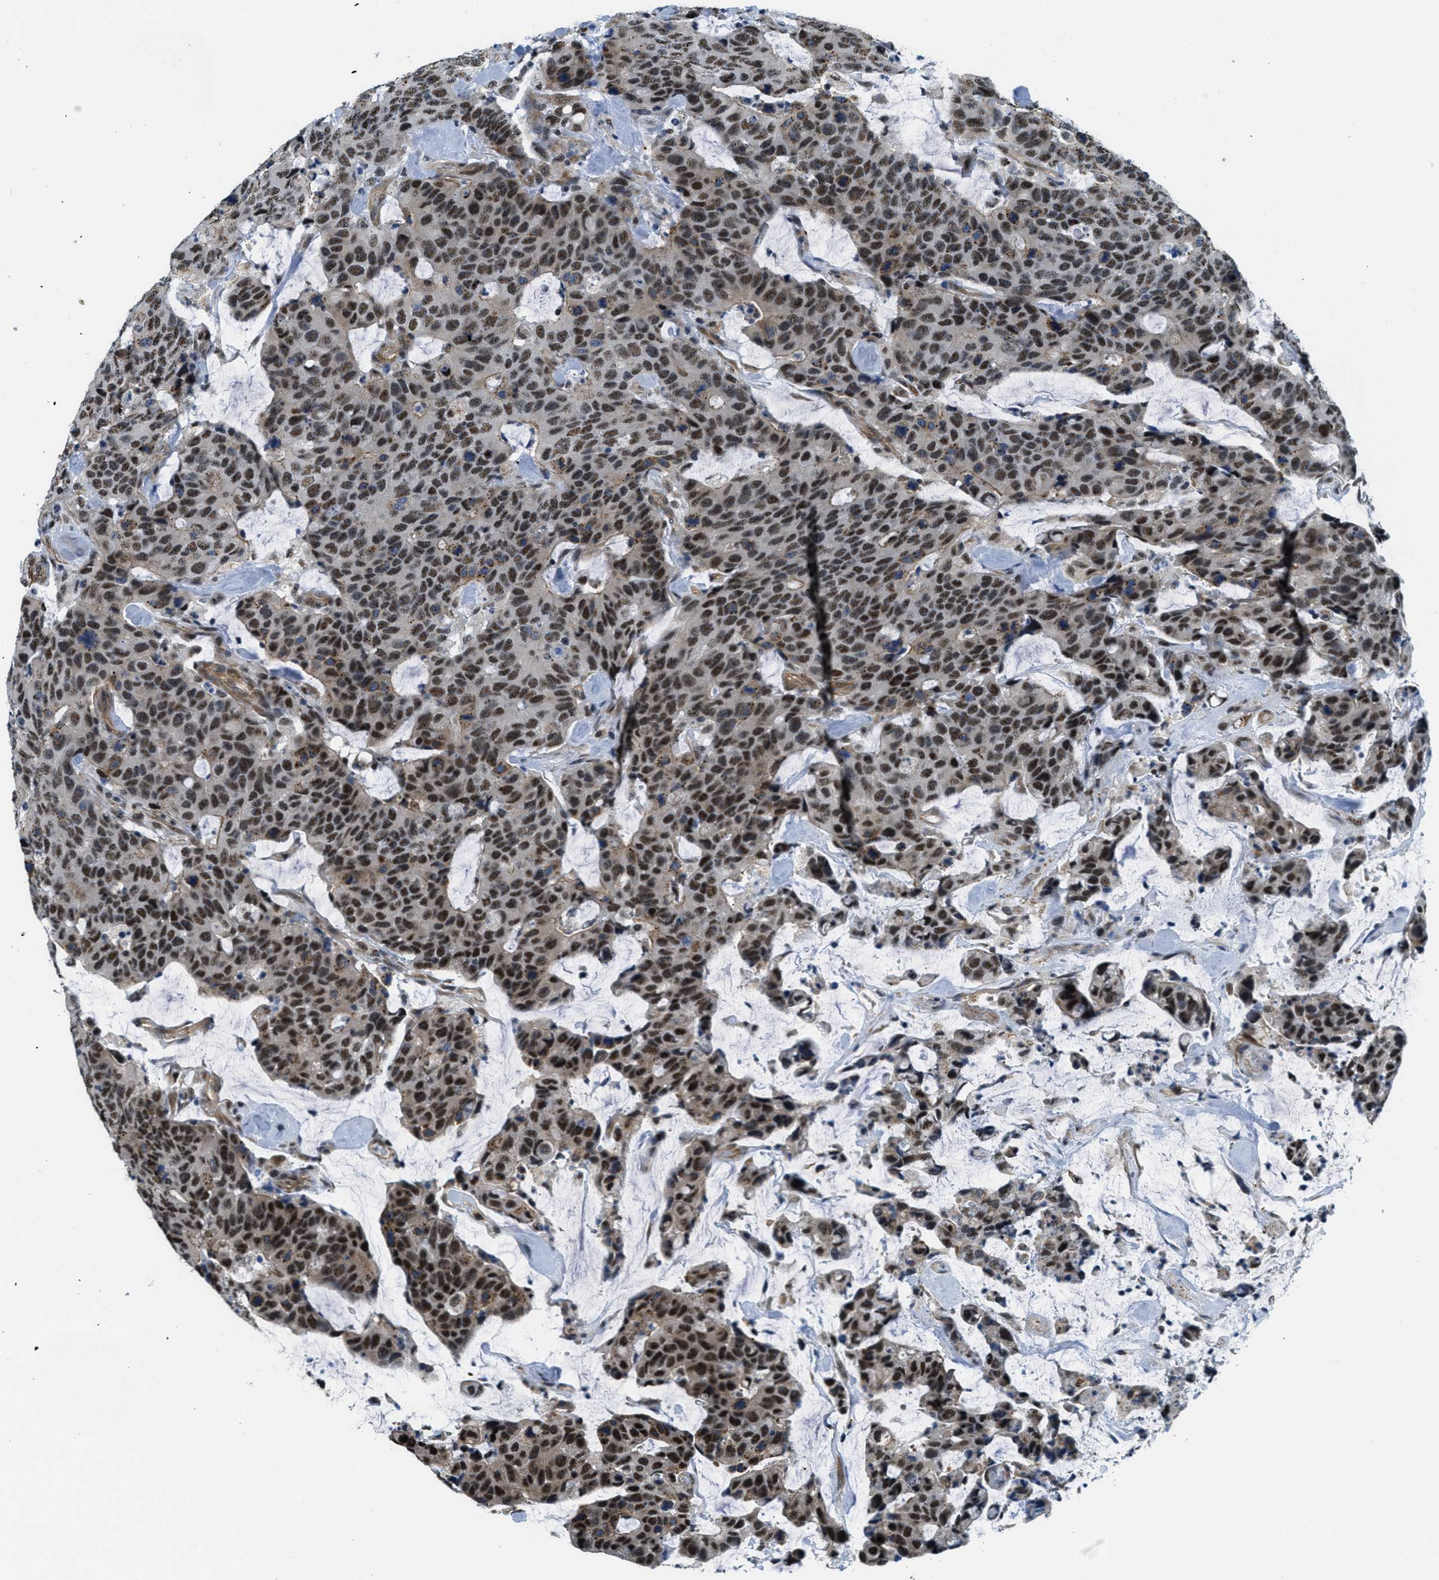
{"staining": {"intensity": "strong", "quantity": ">75%", "location": "nuclear"}, "tissue": "colorectal cancer", "cell_type": "Tumor cells", "image_type": "cancer", "snomed": [{"axis": "morphology", "description": "Adenocarcinoma, NOS"}, {"axis": "topography", "description": "Colon"}], "caption": "Protein staining demonstrates strong nuclear staining in about >75% of tumor cells in adenocarcinoma (colorectal). The staining was performed using DAB to visualize the protein expression in brown, while the nuclei were stained in blue with hematoxylin (Magnification: 20x).", "gene": "CFAP36", "patient": {"sex": "female", "age": 86}}